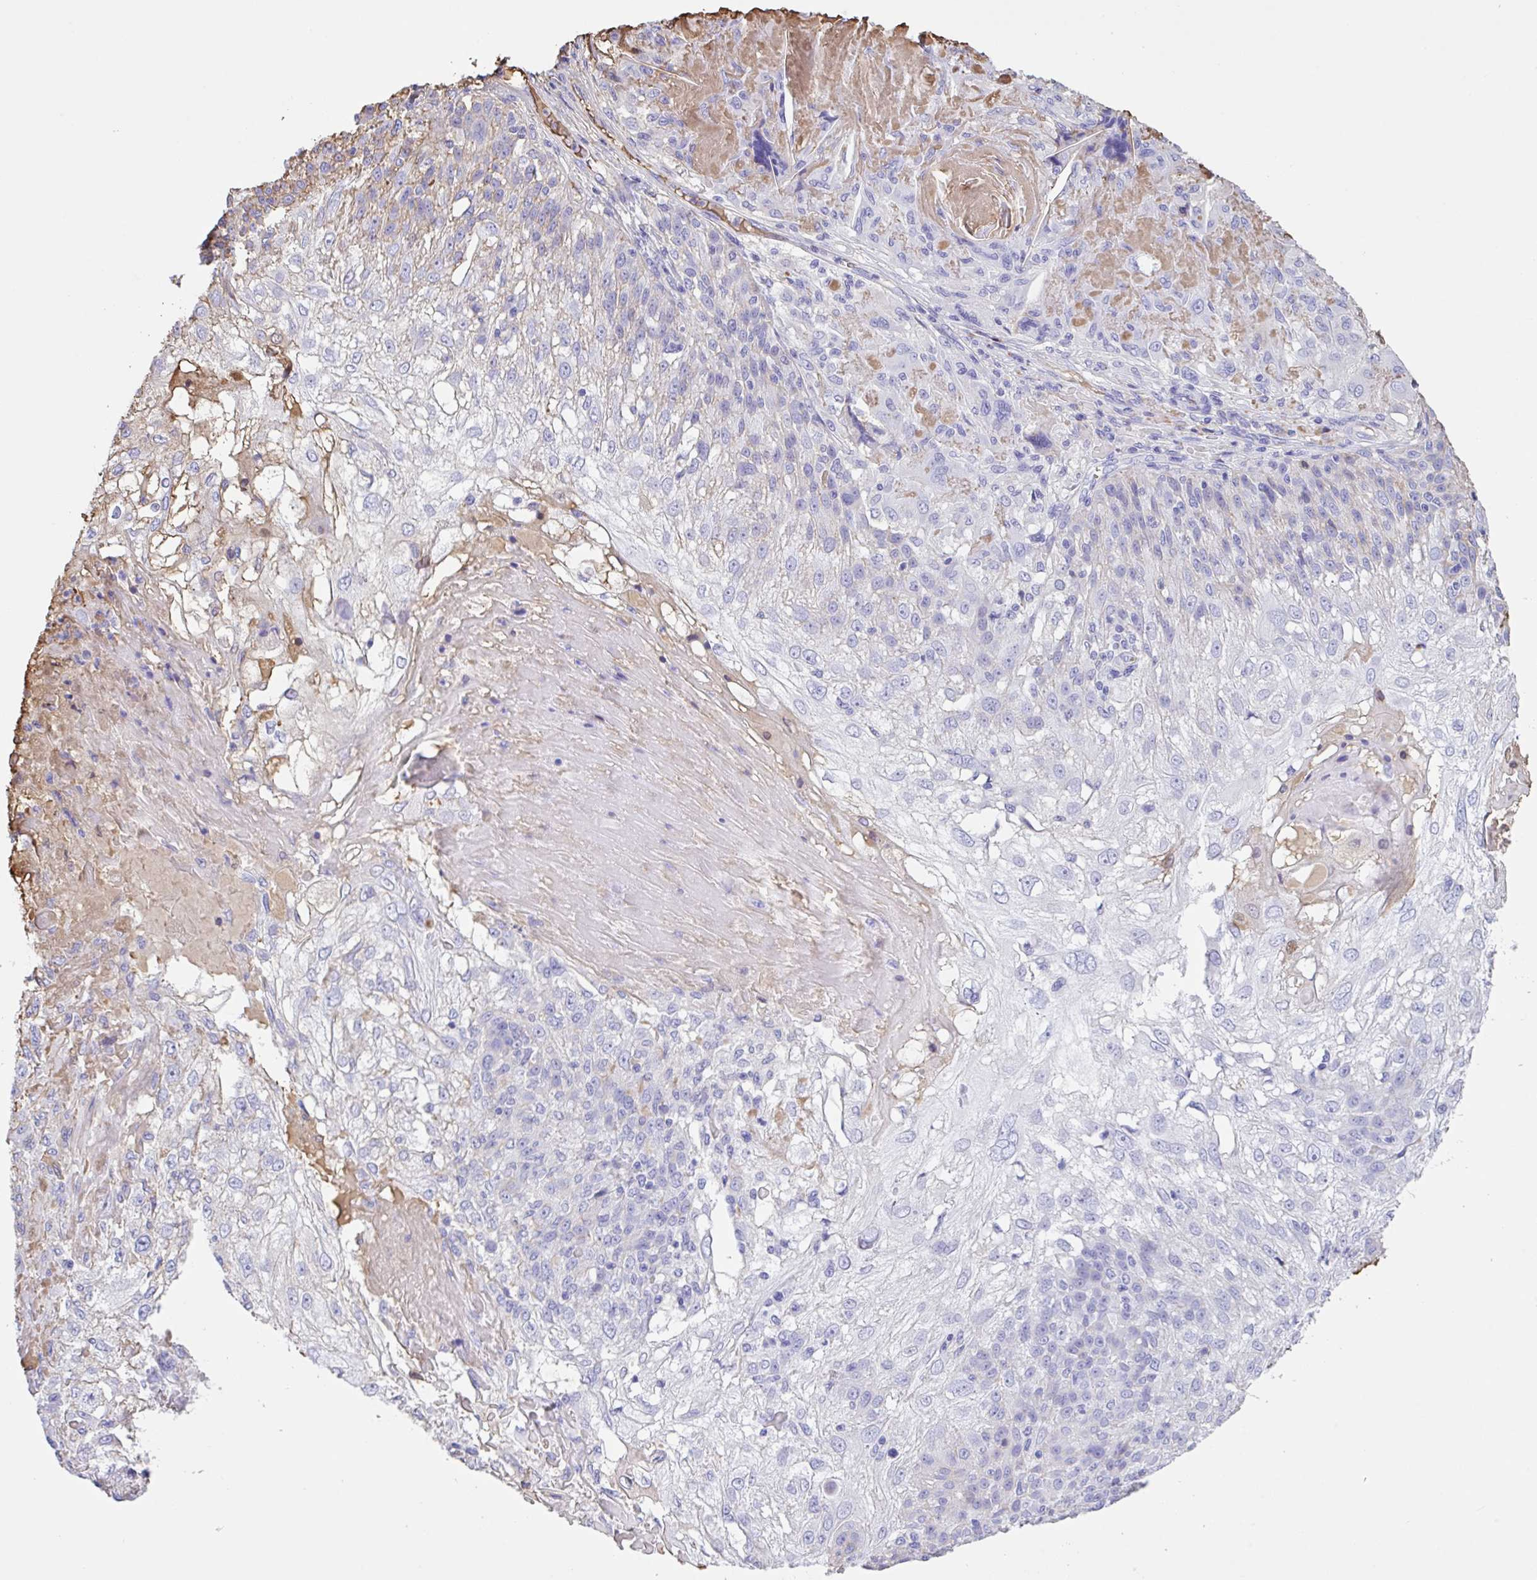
{"staining": {"intensity": "weak", "quantity": "<25%", "location": "cytoplasmic/membranous"}, "tissue": "skin cancer", "cell_type": "Tumor cells", "image_type": "cancer", "snomed": [{"axis": "morphology", "description": "Normal tissue, NOS"}, {"axis": "morphology", "description": "Squamous cell carcinoma, NOS"}, {"axis": "topography", "description": "Skin"}], "caption": "The immunohistochemistry micrograph has no significant staining in tumor cells of skin cancer tissue.", "gene": "HOXC12", "patient": {"sex": "female", "age": 83}}